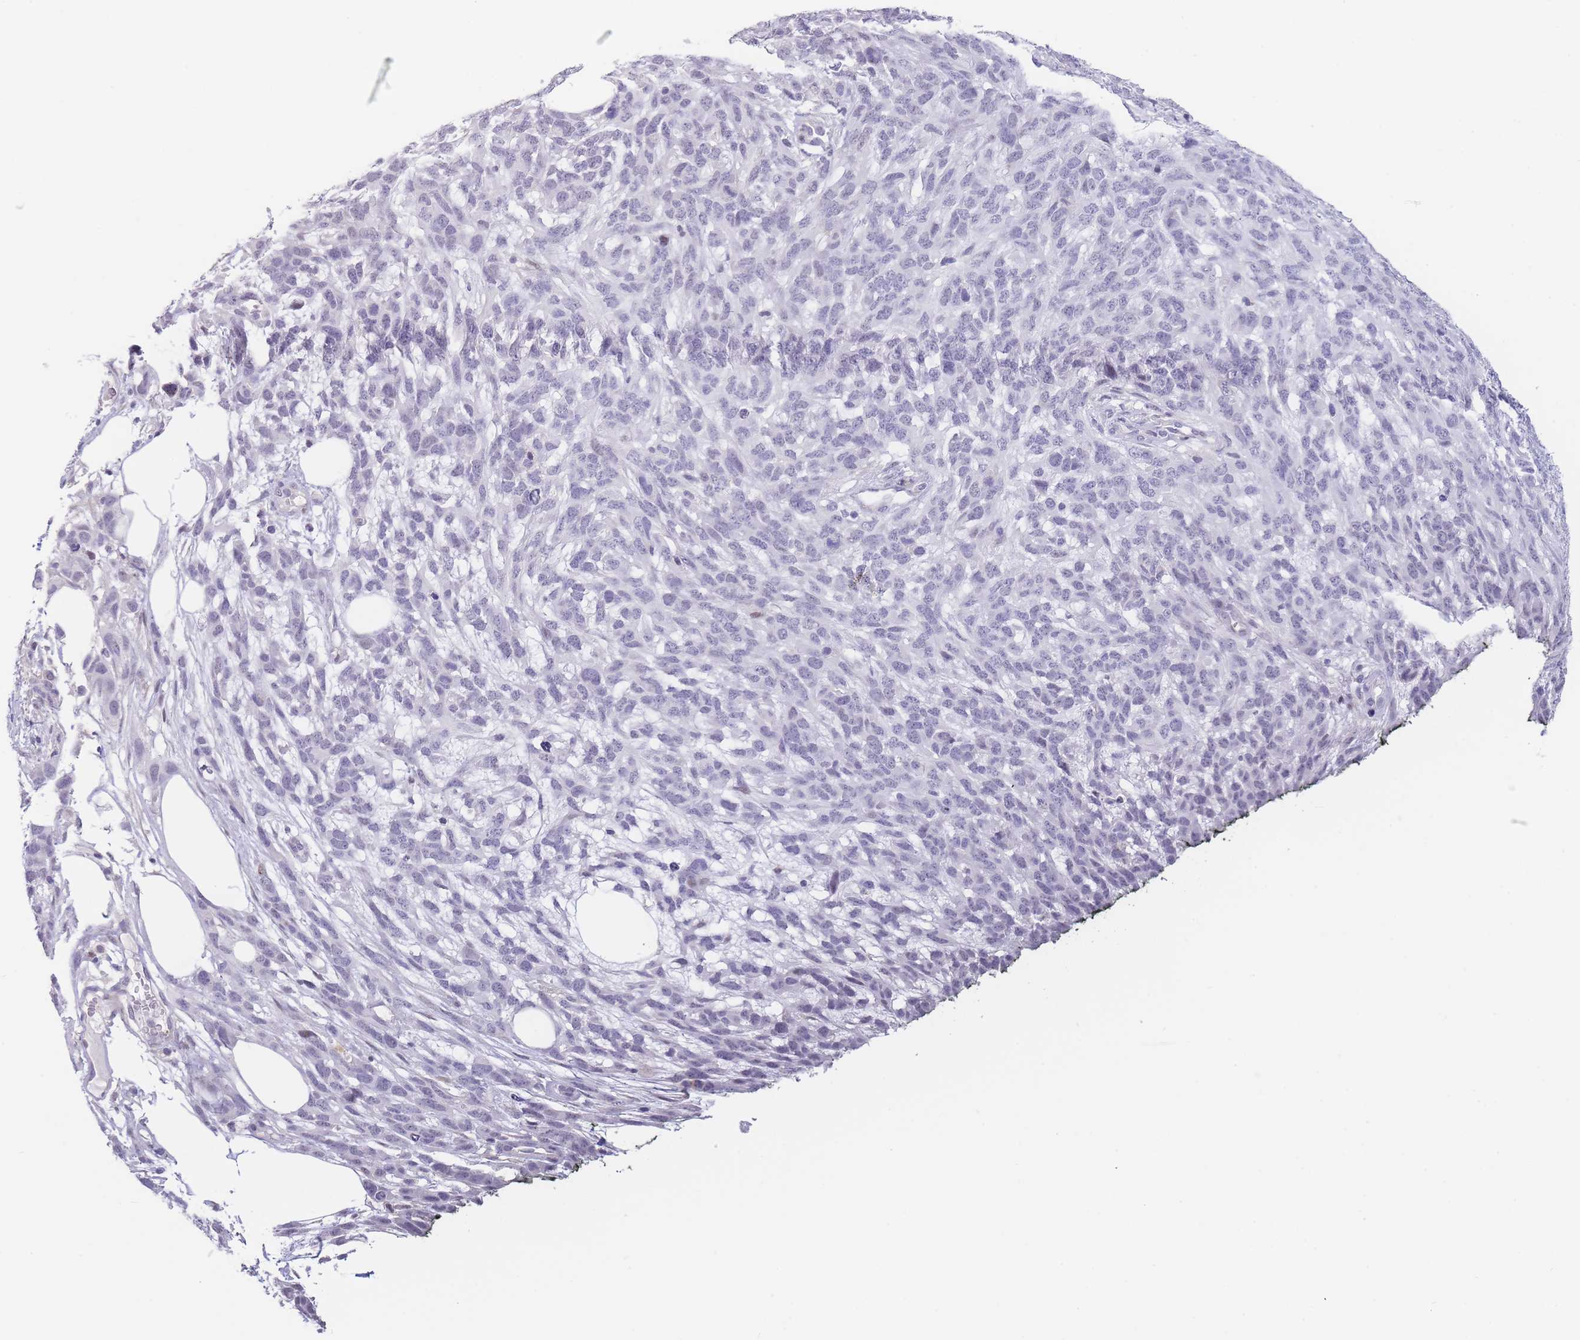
{"staining": {"intensity": "negative", "quantity": "none", "location": "none"}, "tissue": "melanoma", "cell_type": "Tumor cells", "image_type": "cancer", "snomed": [{"axis": "morphology", "description": "Normal morphology"}, {"axis": "morphology", "description": "Malignant melanoma, NOS"}, {"axis": "topography", "description": "Skin"}], "caption": "The photomicrograph shows no significant expression in tumor cells of melanoma.", "gene": "ASAP3", "patient": {"sex": "female", "age": 72}}